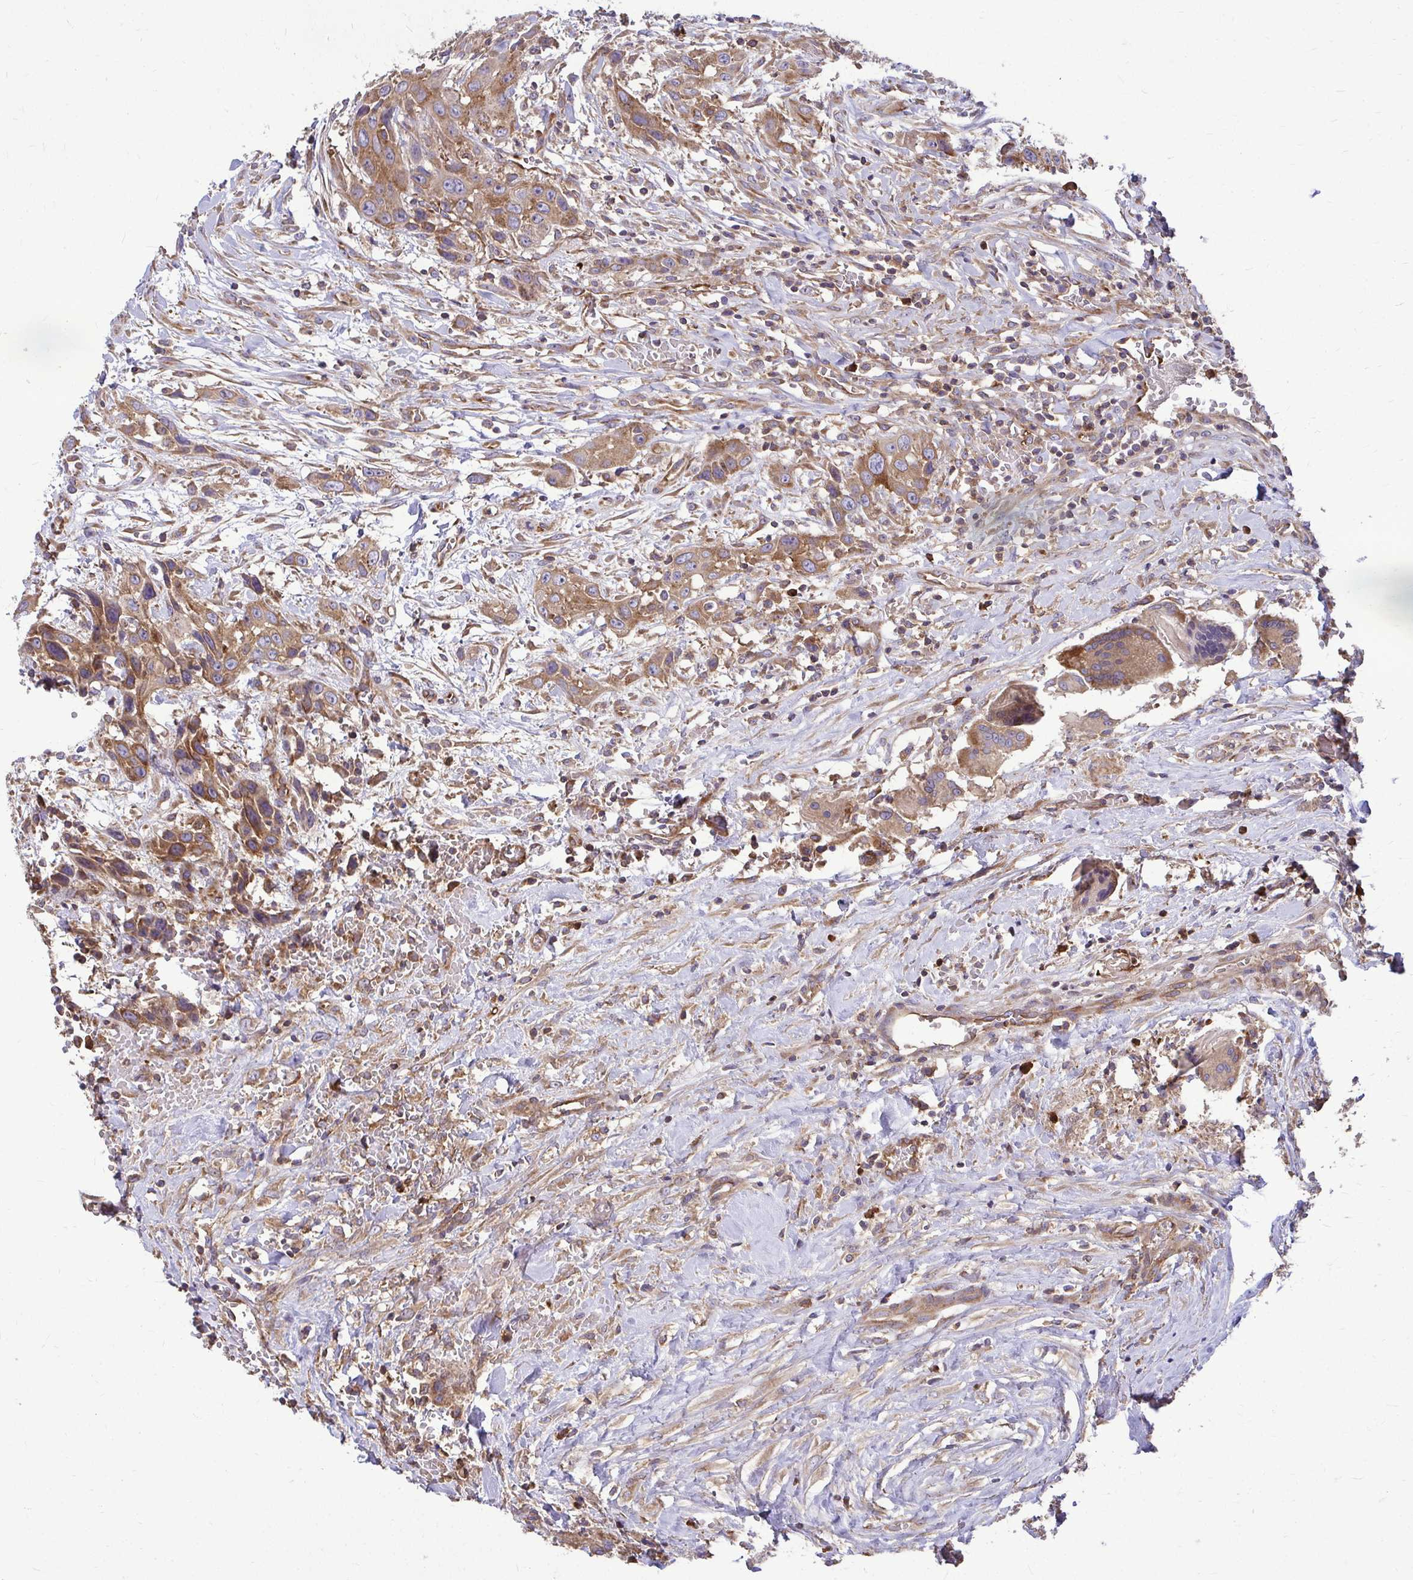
{"staining": {"intensity": "moderate", "quantity": ">75%", "location": "cytoplasmic/membranous"}, "tissue": "head and neck cancer", "cell_type": "Tumor cells", "image_type": "cancer", "snomed": [{"axis": "morphology", "description": "Squamous cell carcinoma, NOS"}, {"axis": "topography", "description": "Head-Neck"}], "caption": "Immunohistochemical staining of head and neck squamous cell carcinoma displays medium levels of moderate cytoplasmic/membranous protein expression in approximately >75% of tumor cells. Nuclei are stained in blue.", "gene": "FMR1", "patient": {"sex": "male", "age": 81}}